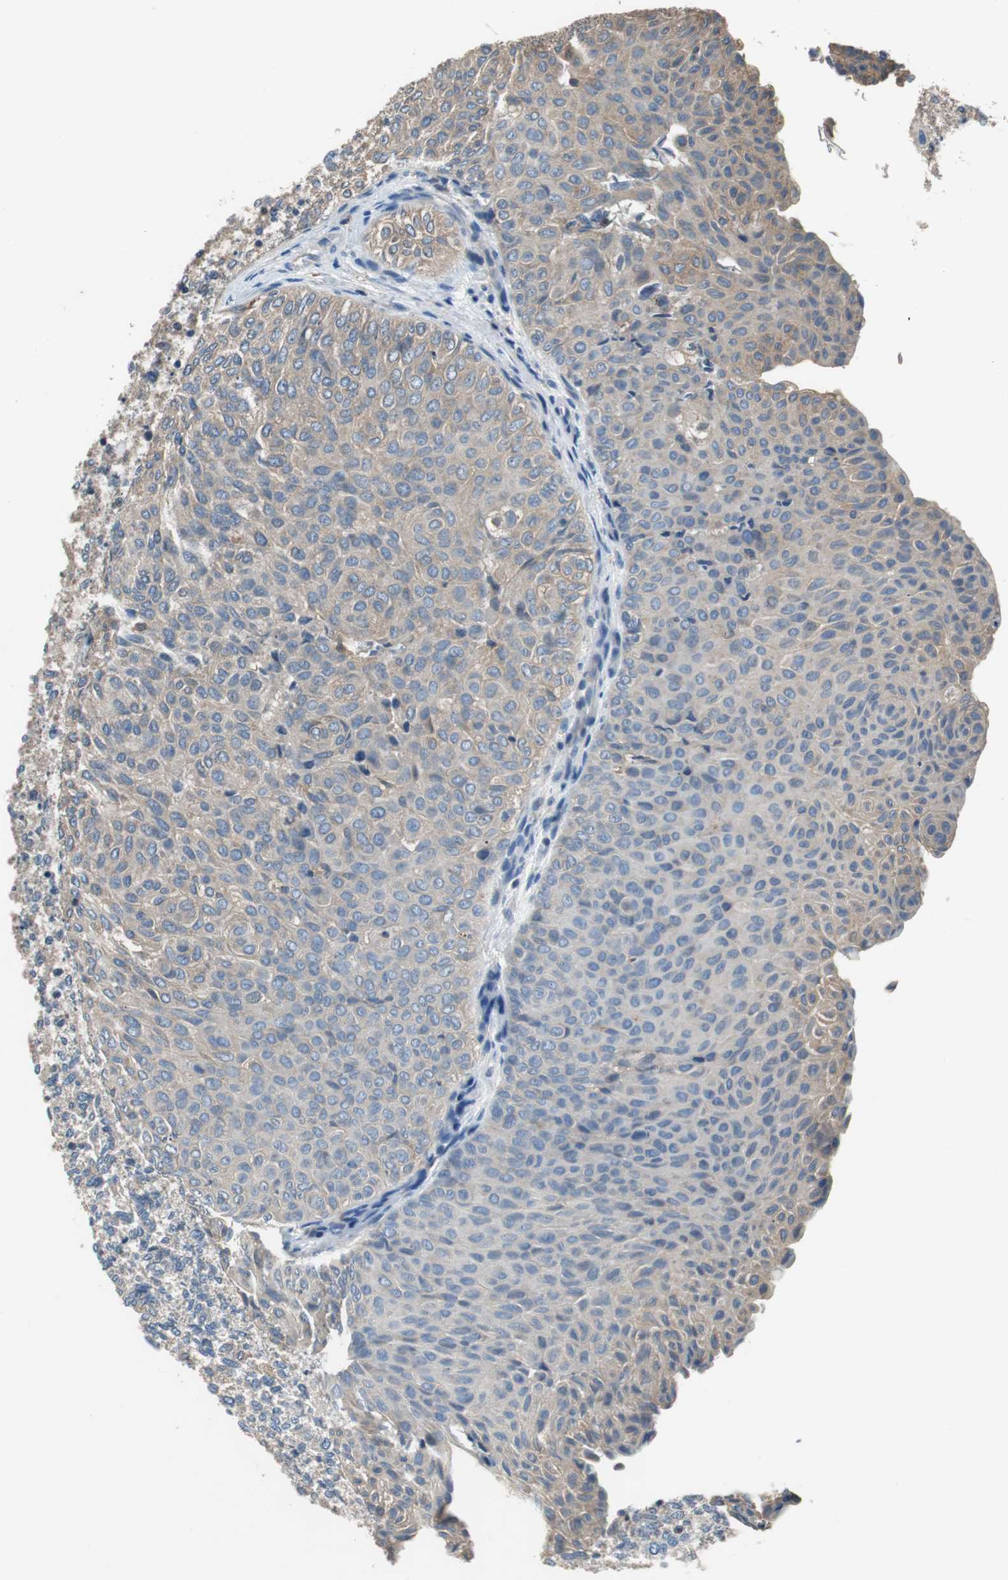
{"staining": {"intensity": "weak", "quantity": "25%-75%", "location": "cytoplasmic/membranous"}, "tissue": "urothelial cancer", "cell_type": "Tumor cells", "image_type": "cancer", "snomed": [{"axis": "morphology", "description": "Urothelial carcinoma, Low grade"}, {"axis": "topography", "description": "Urinary bladder"}], "caption": "Weak cytoplasmic/membranous staining for a protein is seen in approximately 25%-75% of tumor cells of urothelial carcinoma (low-grade) using immunohistochemistry.", "gene": "PRKCA", "patient": {"sex": "male", "age": 78}}